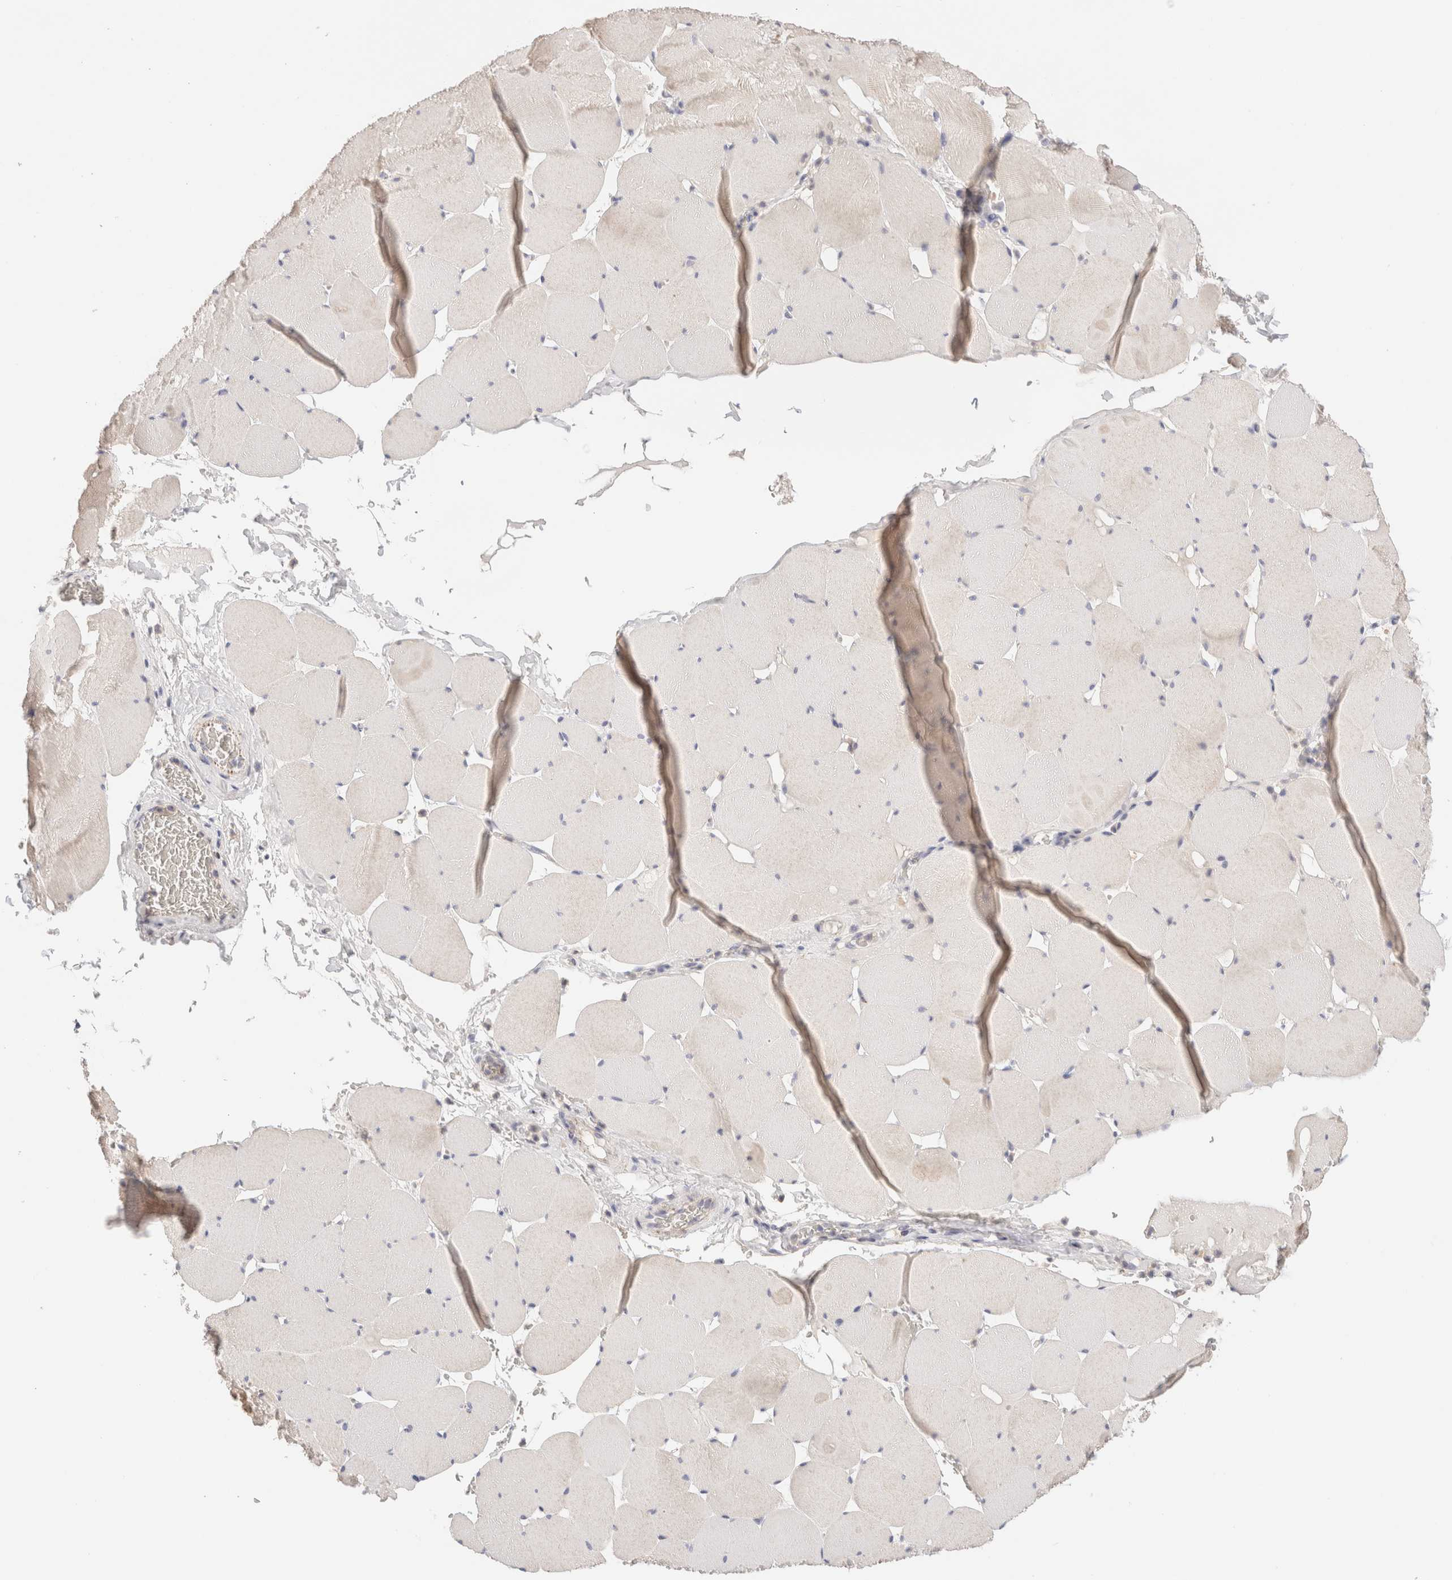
{"staining": {"intensity": "negative", "quantity": "none", "location": "none"}, "tissue": "skeletal muscle", "cell_type": "Myocytes", "image_type": "normal", "snomed": [{"axis": "morphology", "description": "Normal tissue, NOS"}, {"axis": "topography", "description": "Skeletal muscle"}], "caption": "IHC micrograph of benign skeletal muscle: skeletal muscle stained with DAB demonstrates no significant protein expression in myocytes.", "gene": "SCGB2A2", "patient": {"sex": "male", "age": 62}}